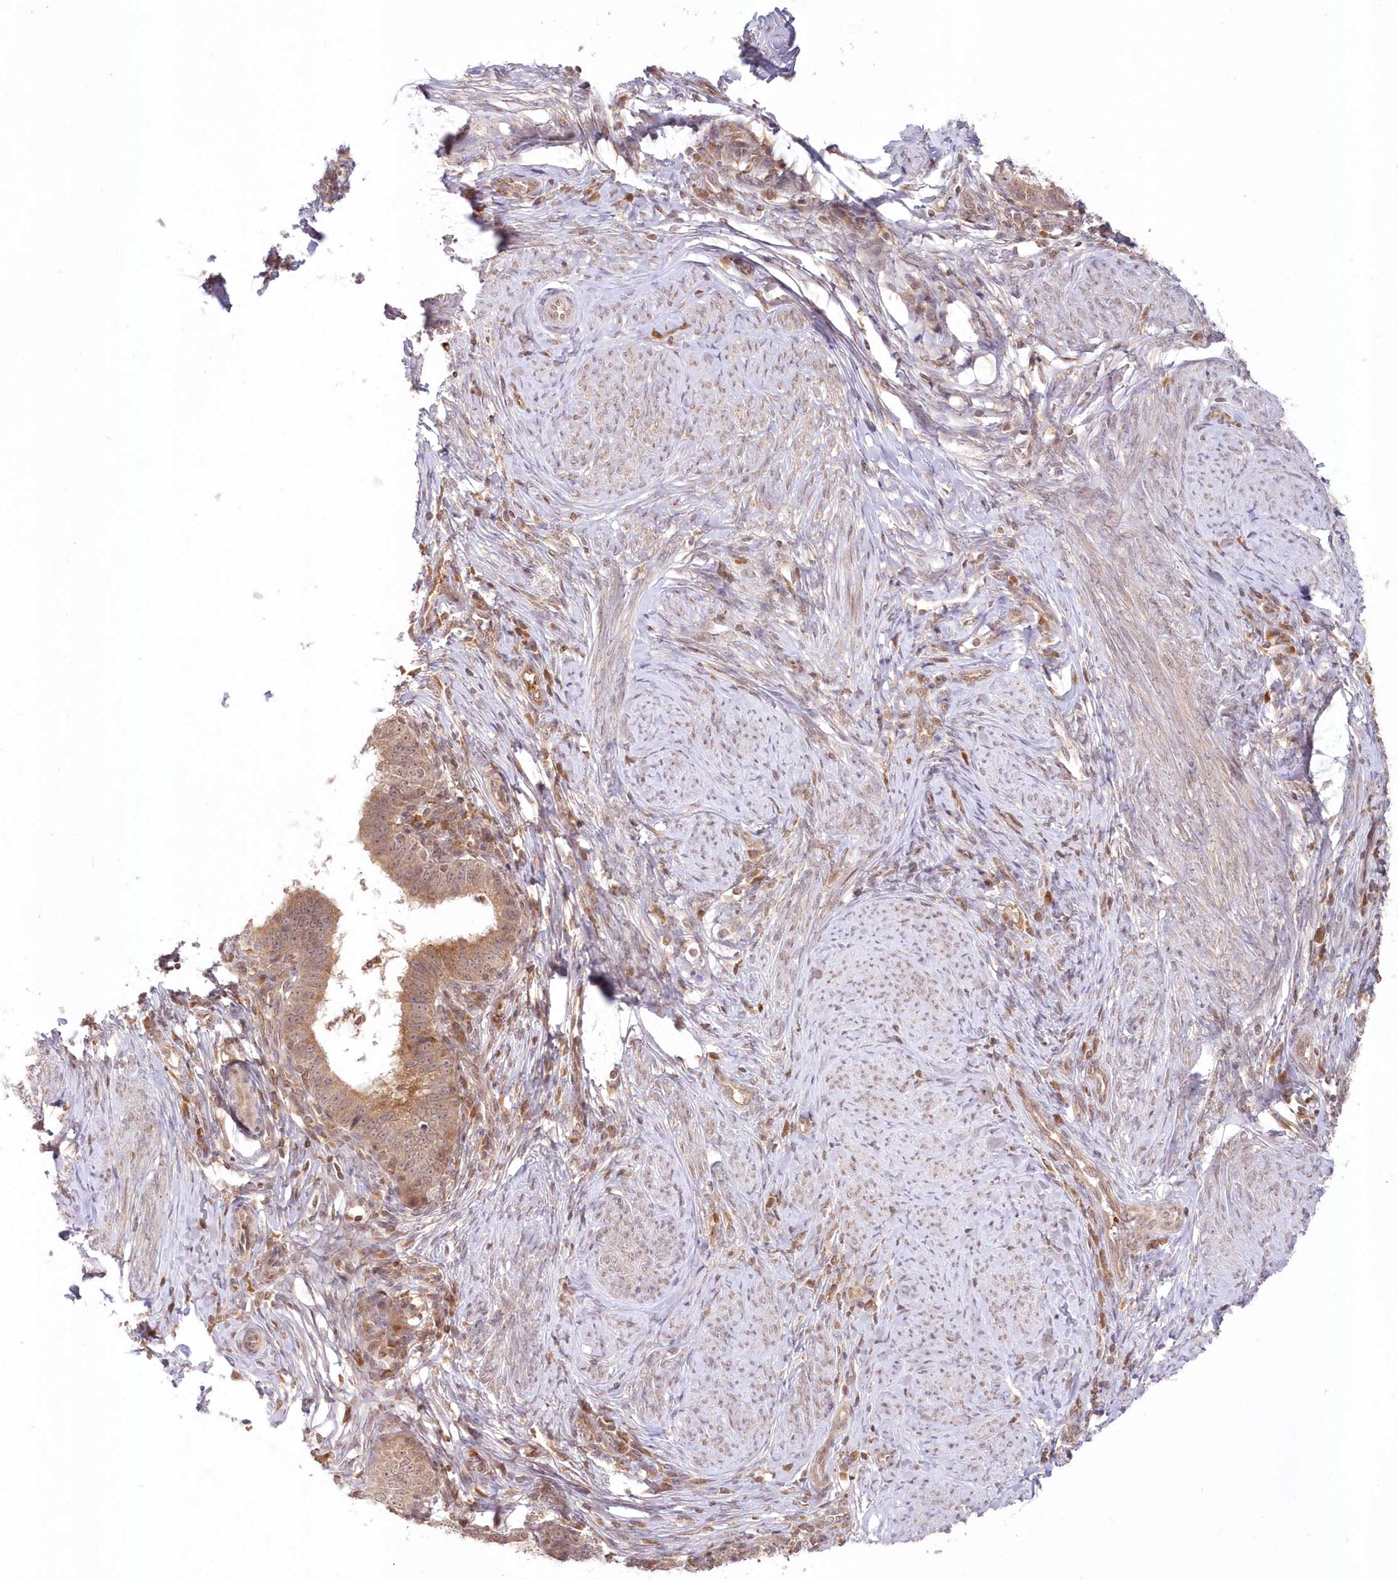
{"staining": {"intensity": "moderate", "quantity": ">75%", "location": "cytoplasmic/membranous"}, "tissue": "cervical cancer", "cell_type": "Tumor cells", "image_type": "cancer", "snomed": [{"axis": "morphology", "description": "Adenocarcinoma, NOS"}, {"axis": "topography", "description": "Cervix"}], "caption": "This photomicrograph exhibits adenocarcinoma (cervical) stained with IHC to label a protein in brown. The cytoplasmic/membranous of tumor cells show moderate positivity for the protein. Nuclei are counter-stained blue.", "gene": "MTMR3", "patient": {"sex": "female", "age": 36}}